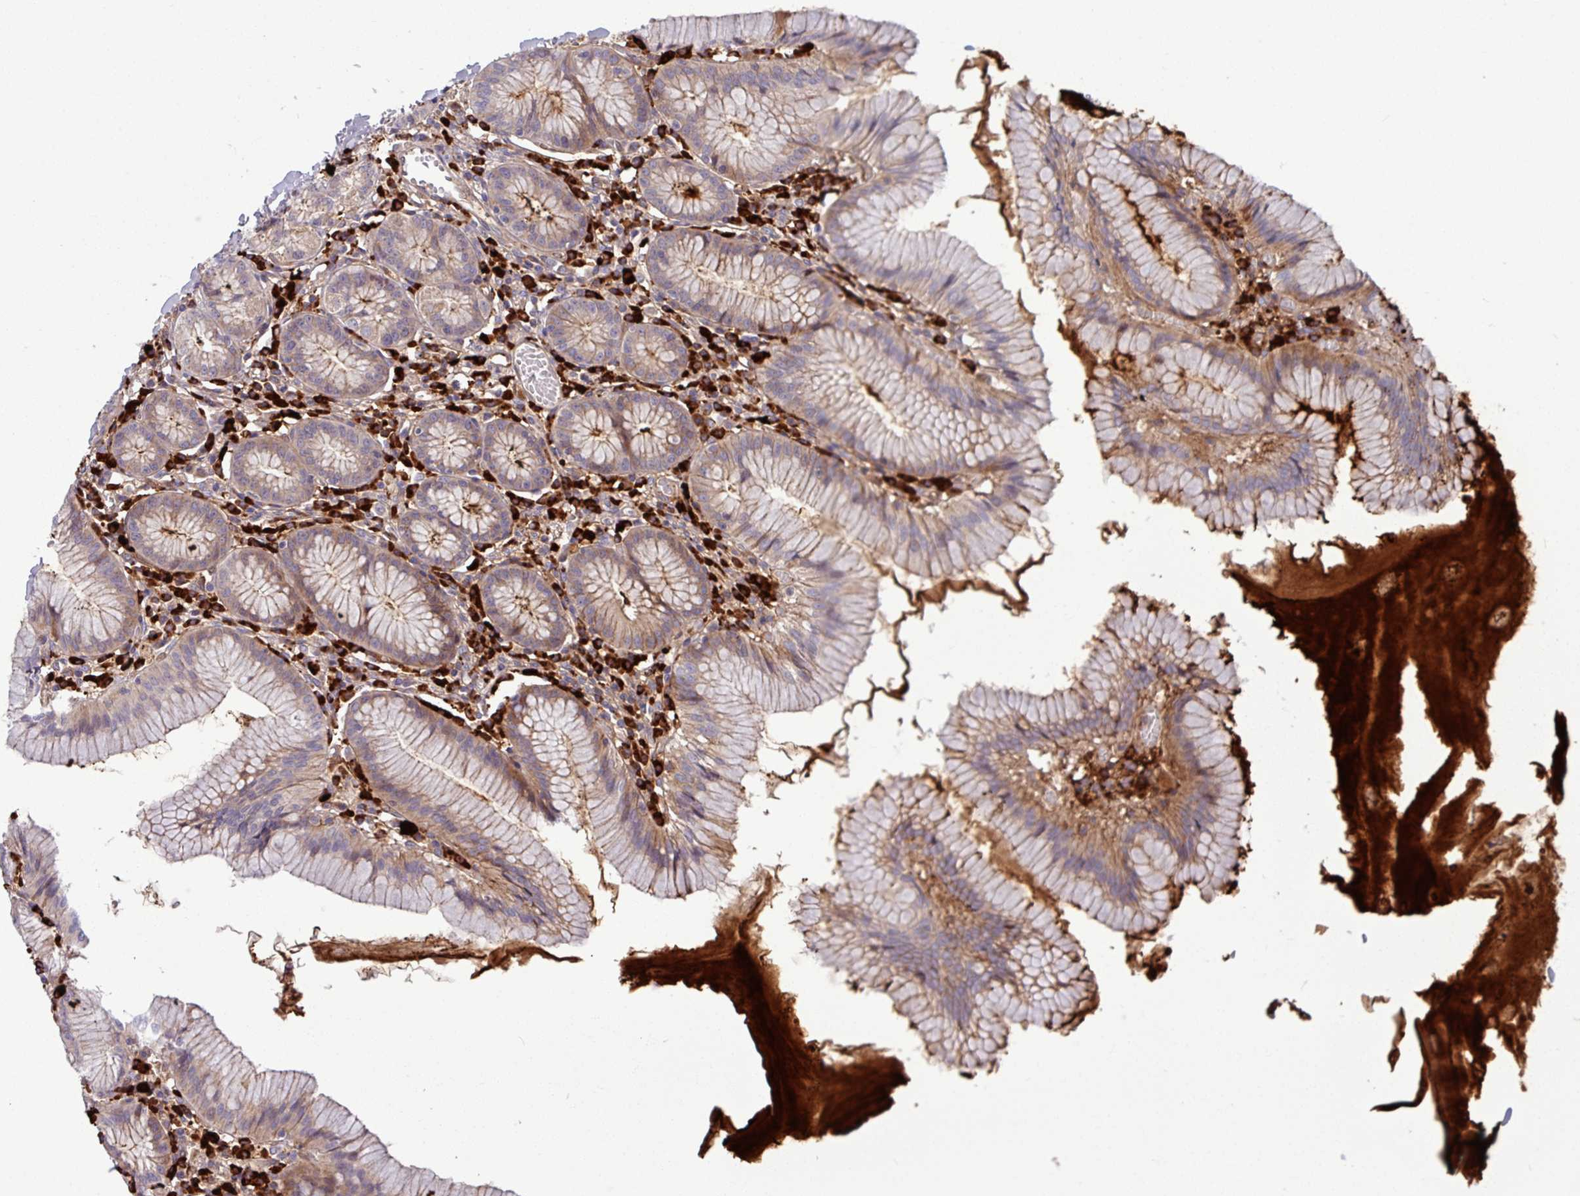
{"staining": {"intensity": "weak", "quantity": ">75%", "location": "cytoplasmic/membranous"}, "tissue": "stomach", "cell_type": "Glandular cells", "image_type": "normal", "snomed": [{"axis": "morphology", "description": "Normal tissue, NOS"}, {"axis": "topography", "description": "Stomach"}], "caption": "Immunohistochemical staining of normal stomach reveals weak cytoplasmic/membranous protein expression in about >75% of glandular cells.", "gene": "B4GALNT4", "patient": {"sex": "male", "age": 55}}